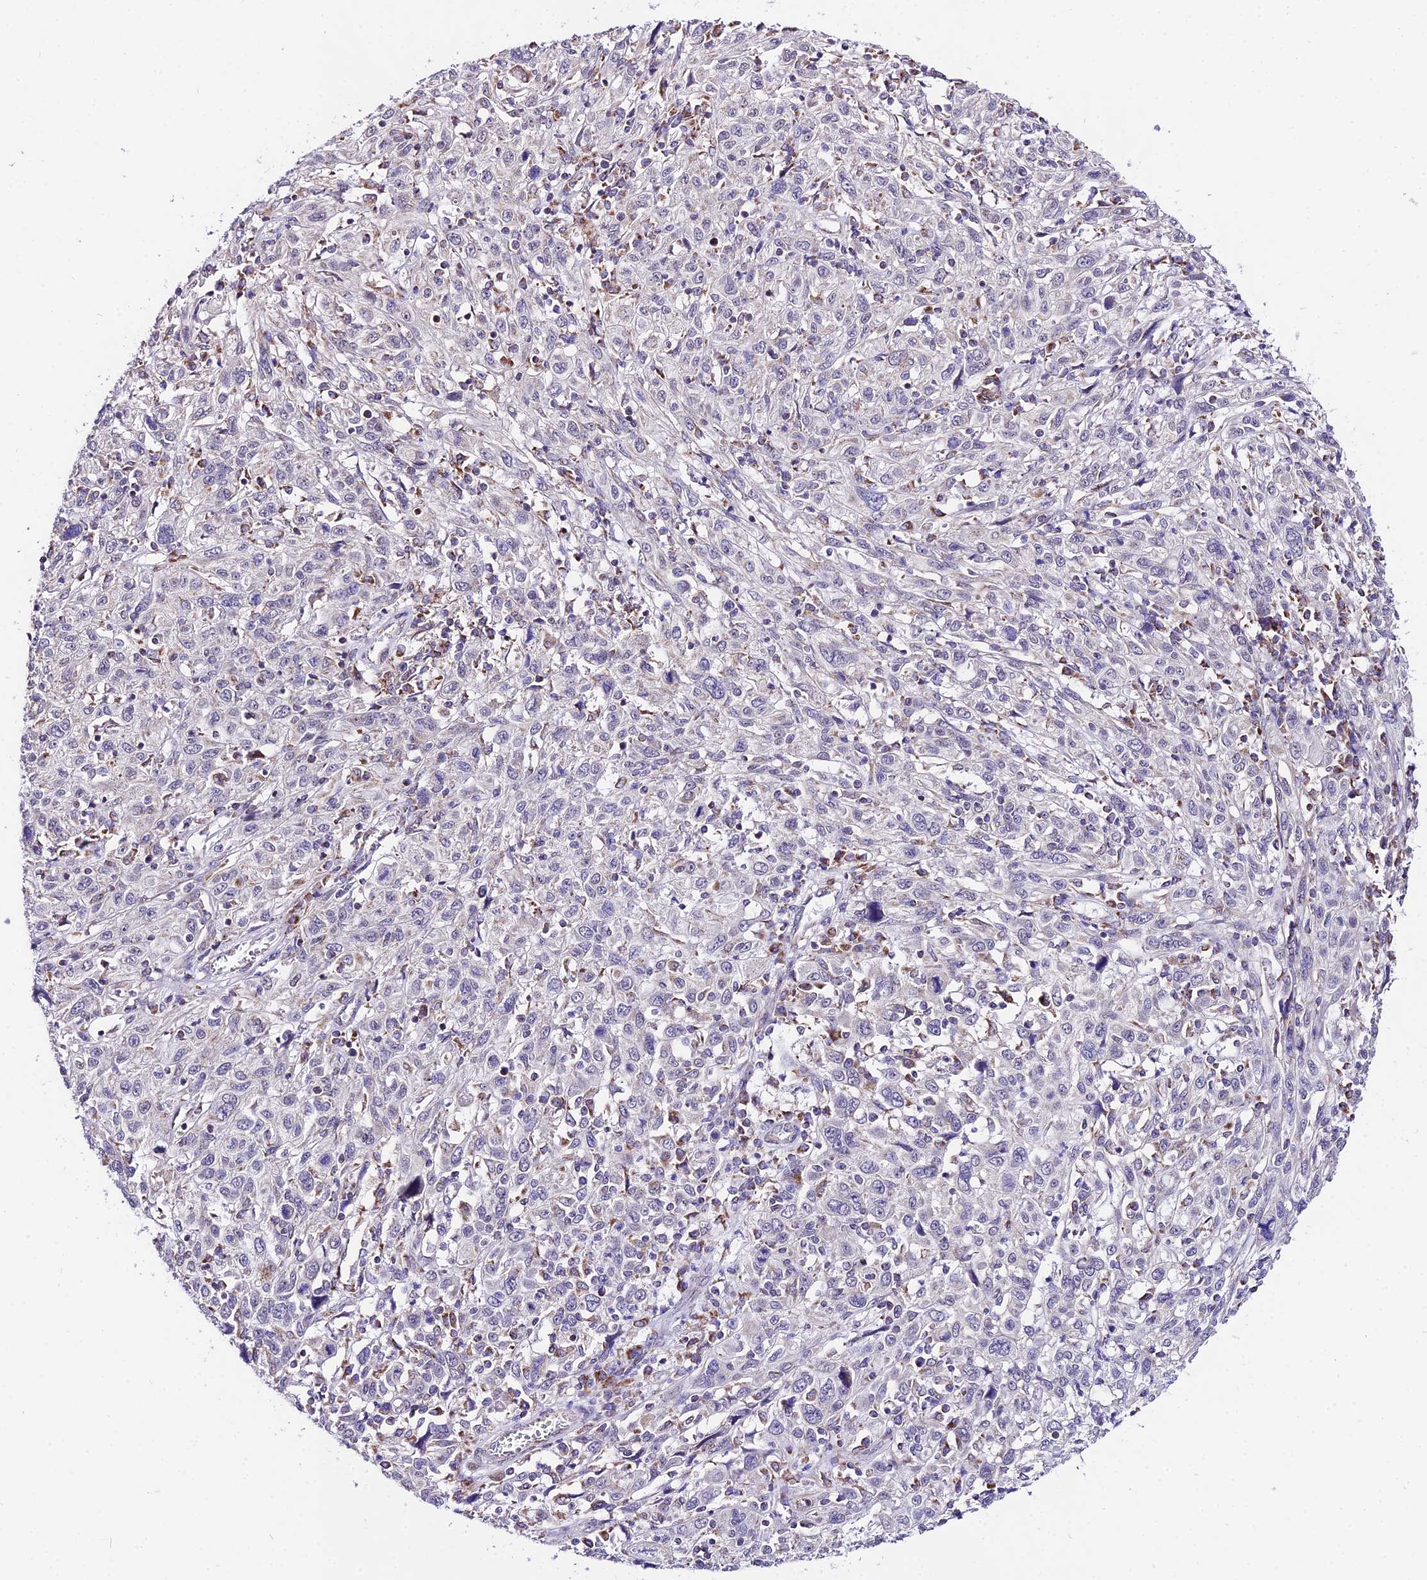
{"staining": {"intensity": "negative", "quantity": "none", "location": "none"}, "tissue": "cervical cancer", "cell_type": "Tumor cells", "image_type": "cancer", "snomed": [{"axis": "morphology", "description": "Squamous cell carcinoma, NOS"}, {"axis": "topography", "description": "Cervix"}], "caption": "Squamous cell carcinoma (cervical) was stained to show a protein in brown. There is no significant positivity in tumor cells. (DAB IHC visualized using brightfield microscopy, high magnification).", "gene": "ATP5PB", "patient": {"sex": "female", "age": 46}}